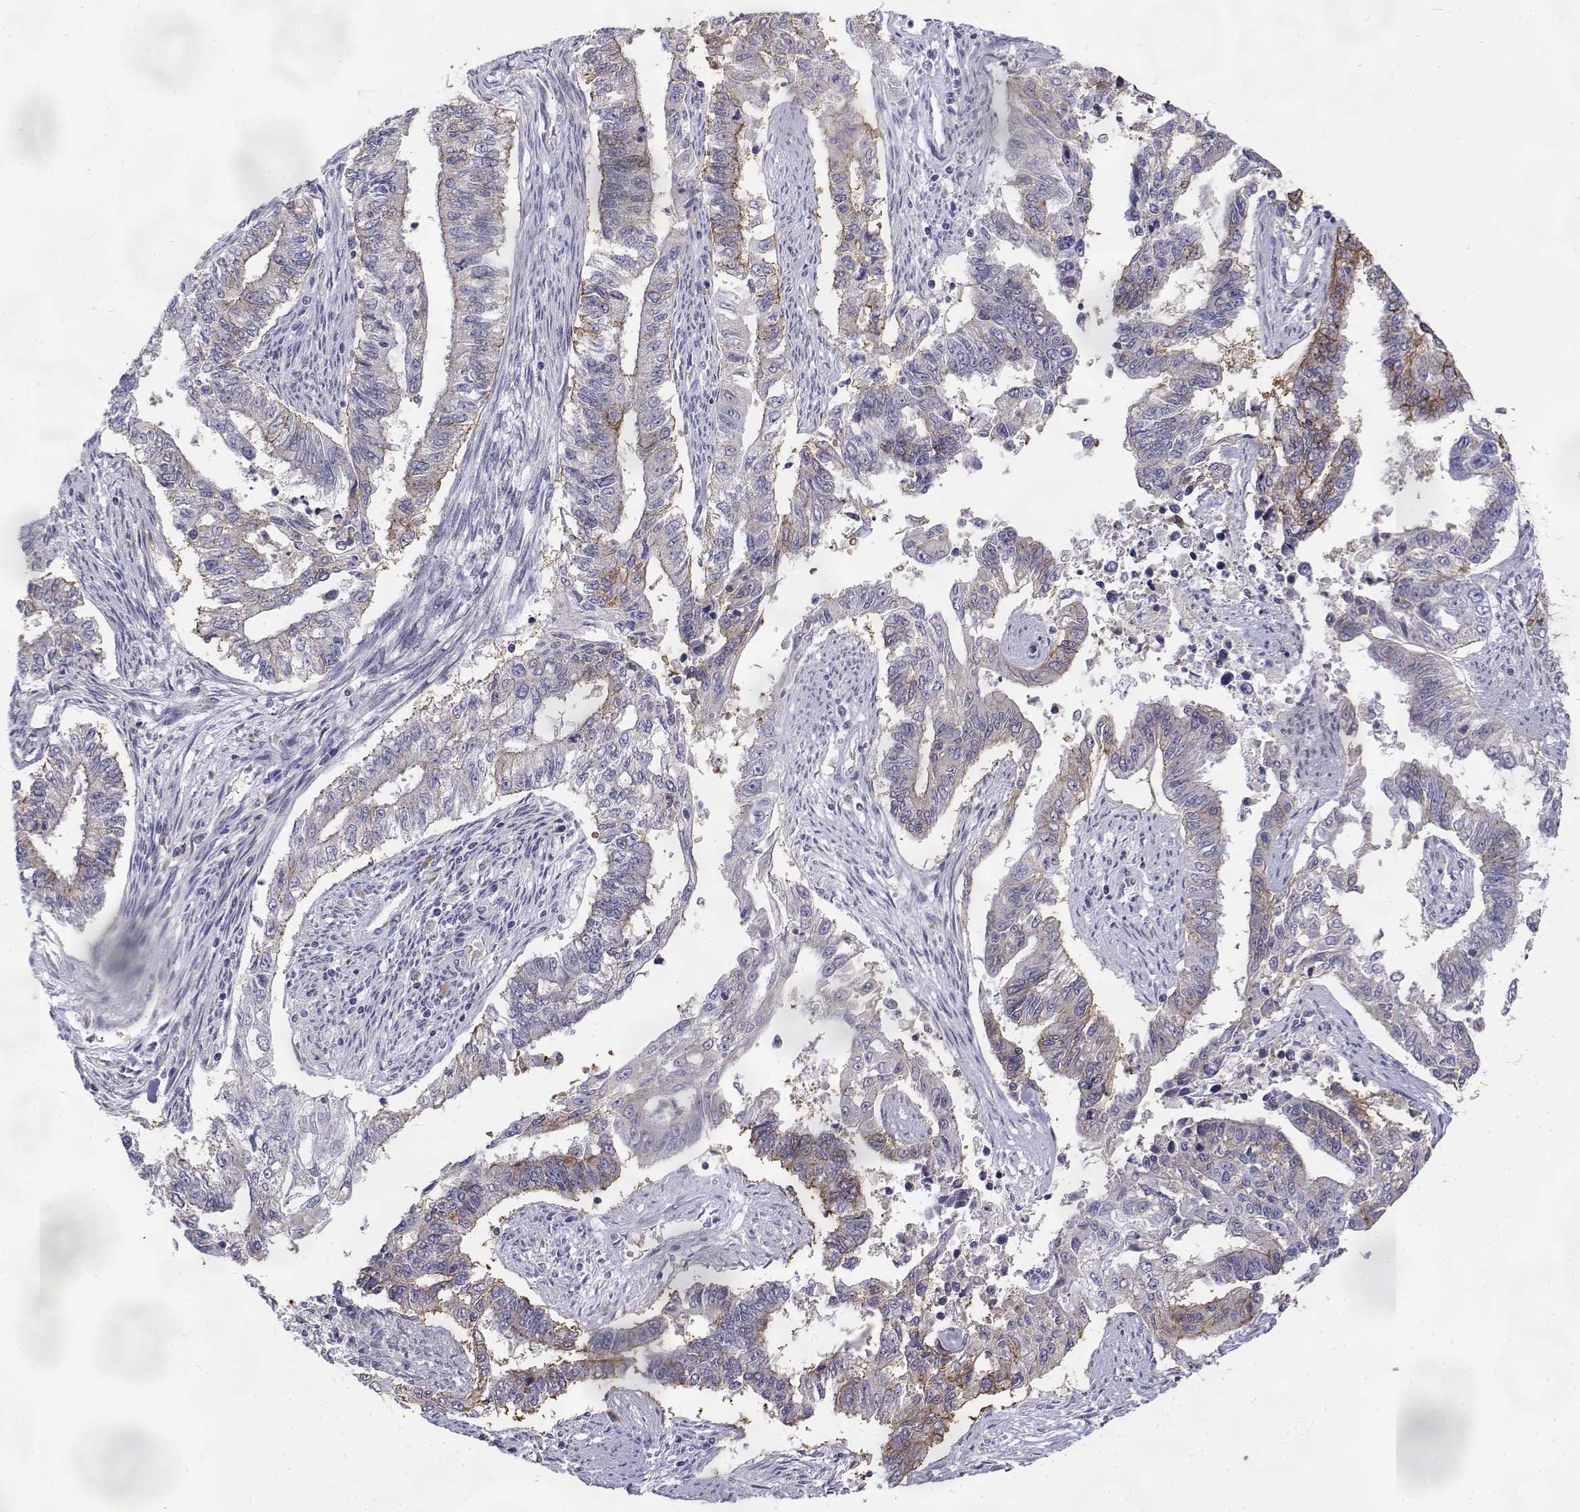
{"staining": {"intensity": "moderate", "quantity": "25%-75%", "location": "cytoplasmic/membranous"}, "tissue": "endometrial cancer", "cell_type": "Tumor cells", "image_type": "cancer", "snomed": [{"axis": "morphology", "description": "Adenocarcinoma, NOS"}, {"axis": "topography", "description": "Uterus"}], "caption": "Immunohistochemical staining of human endometrial cancer shows moderate cytoplasmic/membranous protein expression in approximately 25%-75% of tumor cells.", "gene": "CADM1", "patient": {"sex": "female", "age": 59}}